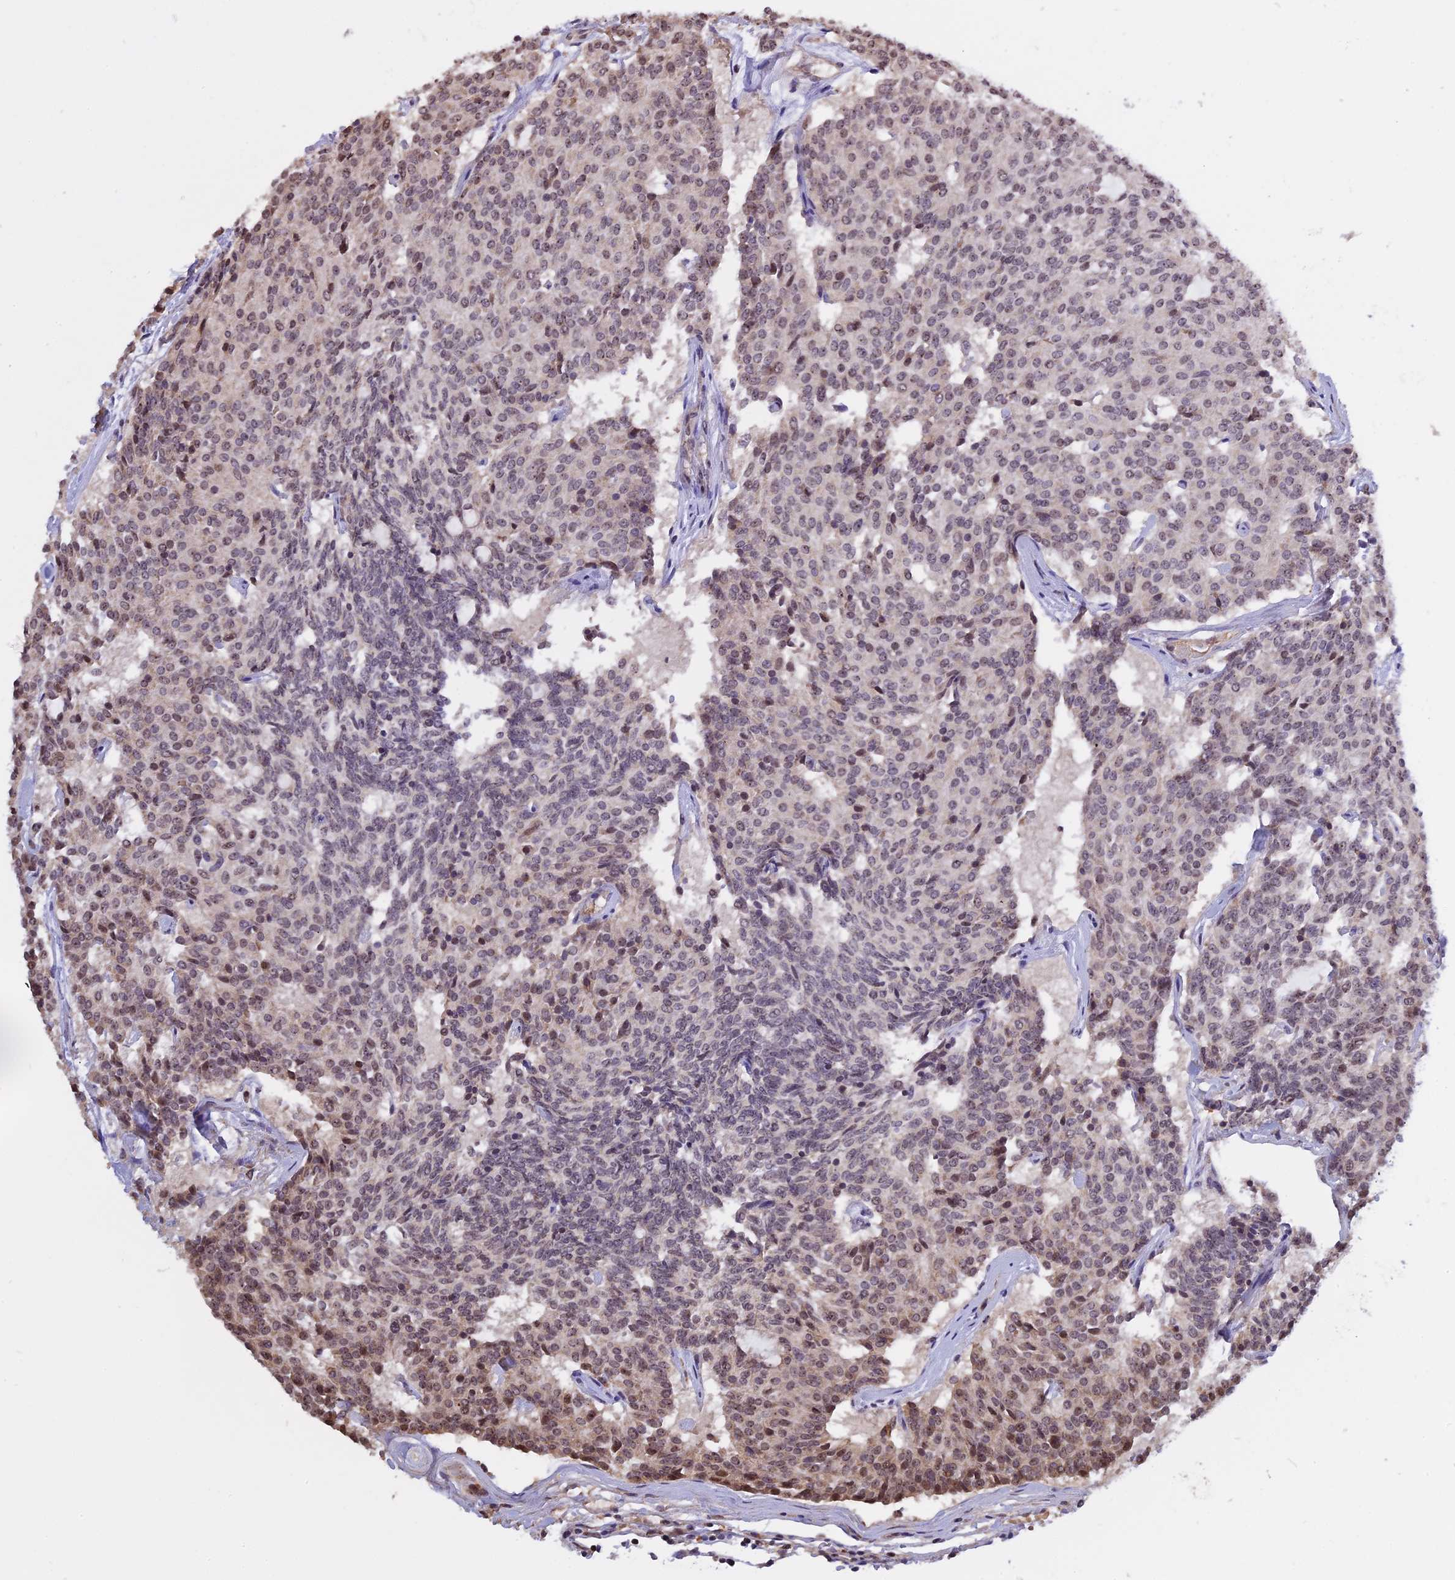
{"staining": {"intensity": "weak", "quantity": "25%-75%", "location": "nuclear"}, "tissue": "carcinoid", "cell_type": "Tumor cells", "image_type": "cancer", "snomed": [{"axis": "morphology", "description": "Carcinoid, malignant, NOS"}, {"axis": "topography", "description": "Pancreas"}], "caption": "Human carcinoid stained for a protein (brown) exhibits weak nuclear positive positivity in about 25%-75% of tumor cells.", "gene": "MGA", "patient": {"sex": "female", "age": 54}}